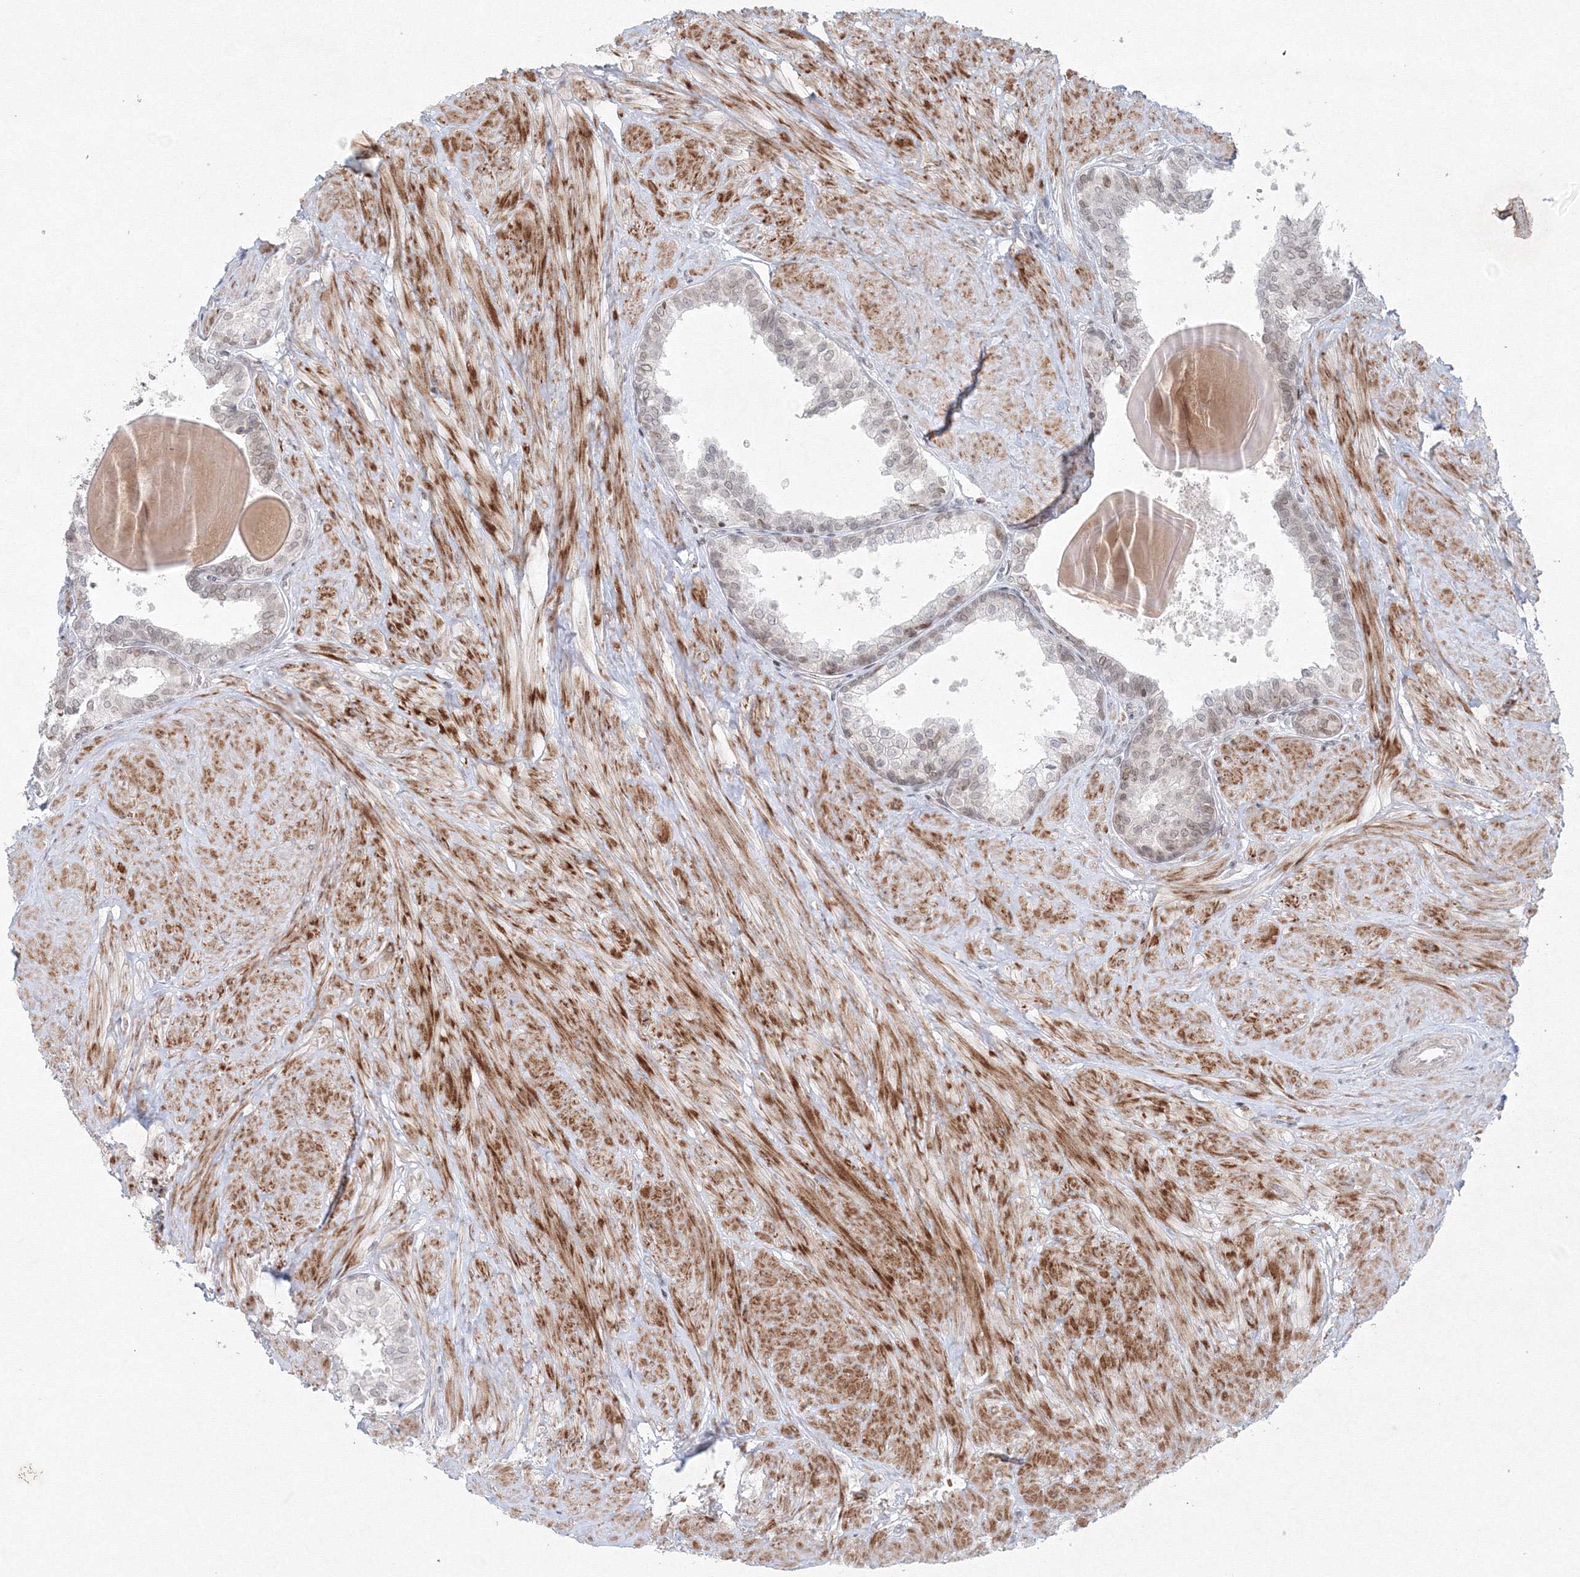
{"staining": {"intensity": "weak", "quantity": "25%-75%", "location": "nuclear"}, "tissue": "prostate", "cell_type": "Glandular cells", "image_type": "normal", "snomed": [{"axis": "morphology", "description": "Normal tissue, NOS"}, {"axis": "topography", "description": "Prostate"}], "caption": "Brown immunohistochemical staining in normal human prostate reveals weak nuclear staining in about 25%-75% of glandular cells.", "gene": "KIF4A", "patient": {"sex": "male", "age": 48}}